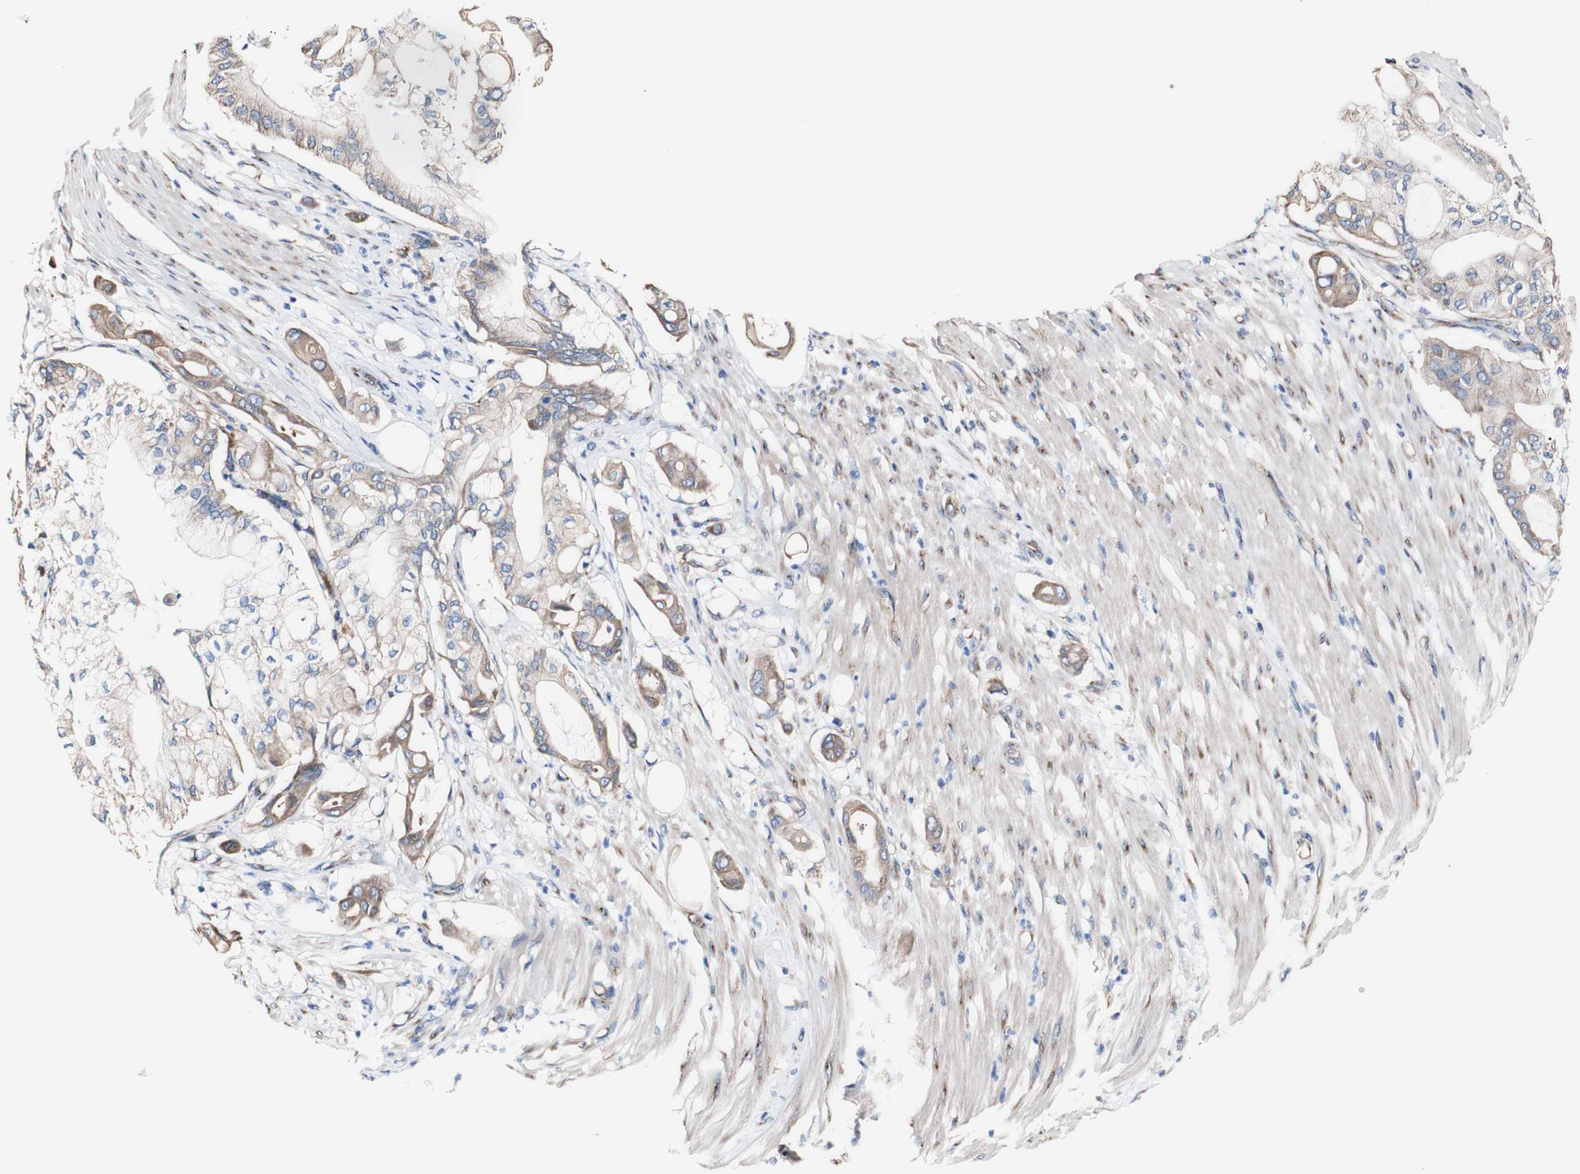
{"staining": {"intensity": "moderate", "quantity": ">75%", "location": "cytoplasmic/membranous"}, "tissue": "pancreatic cancer", "cell_type": "Tumor cells", "image_type": "cancer", "snomed": [{"axis": "morphology", "description": "Adenocarcinoma, NOS"}, {"axis": "morphology", "description": "Adenocarcinoma, metastatic, NOS"}, {"axis": "topography", "description": "Lymph node"}, {"axis": "topography", "description": "Pancreas"}, {"axis": "topography", "description": "Duodenum"}], "caption": "Moderate cytoplasmic/membranous protein positivity is appreciated in approximately >75% of tumor cells in pancreatic cancer (metastatic adenocarcinoma).", "gene": "LRIG3", "patient": {"sex": "female", "age": 64}}